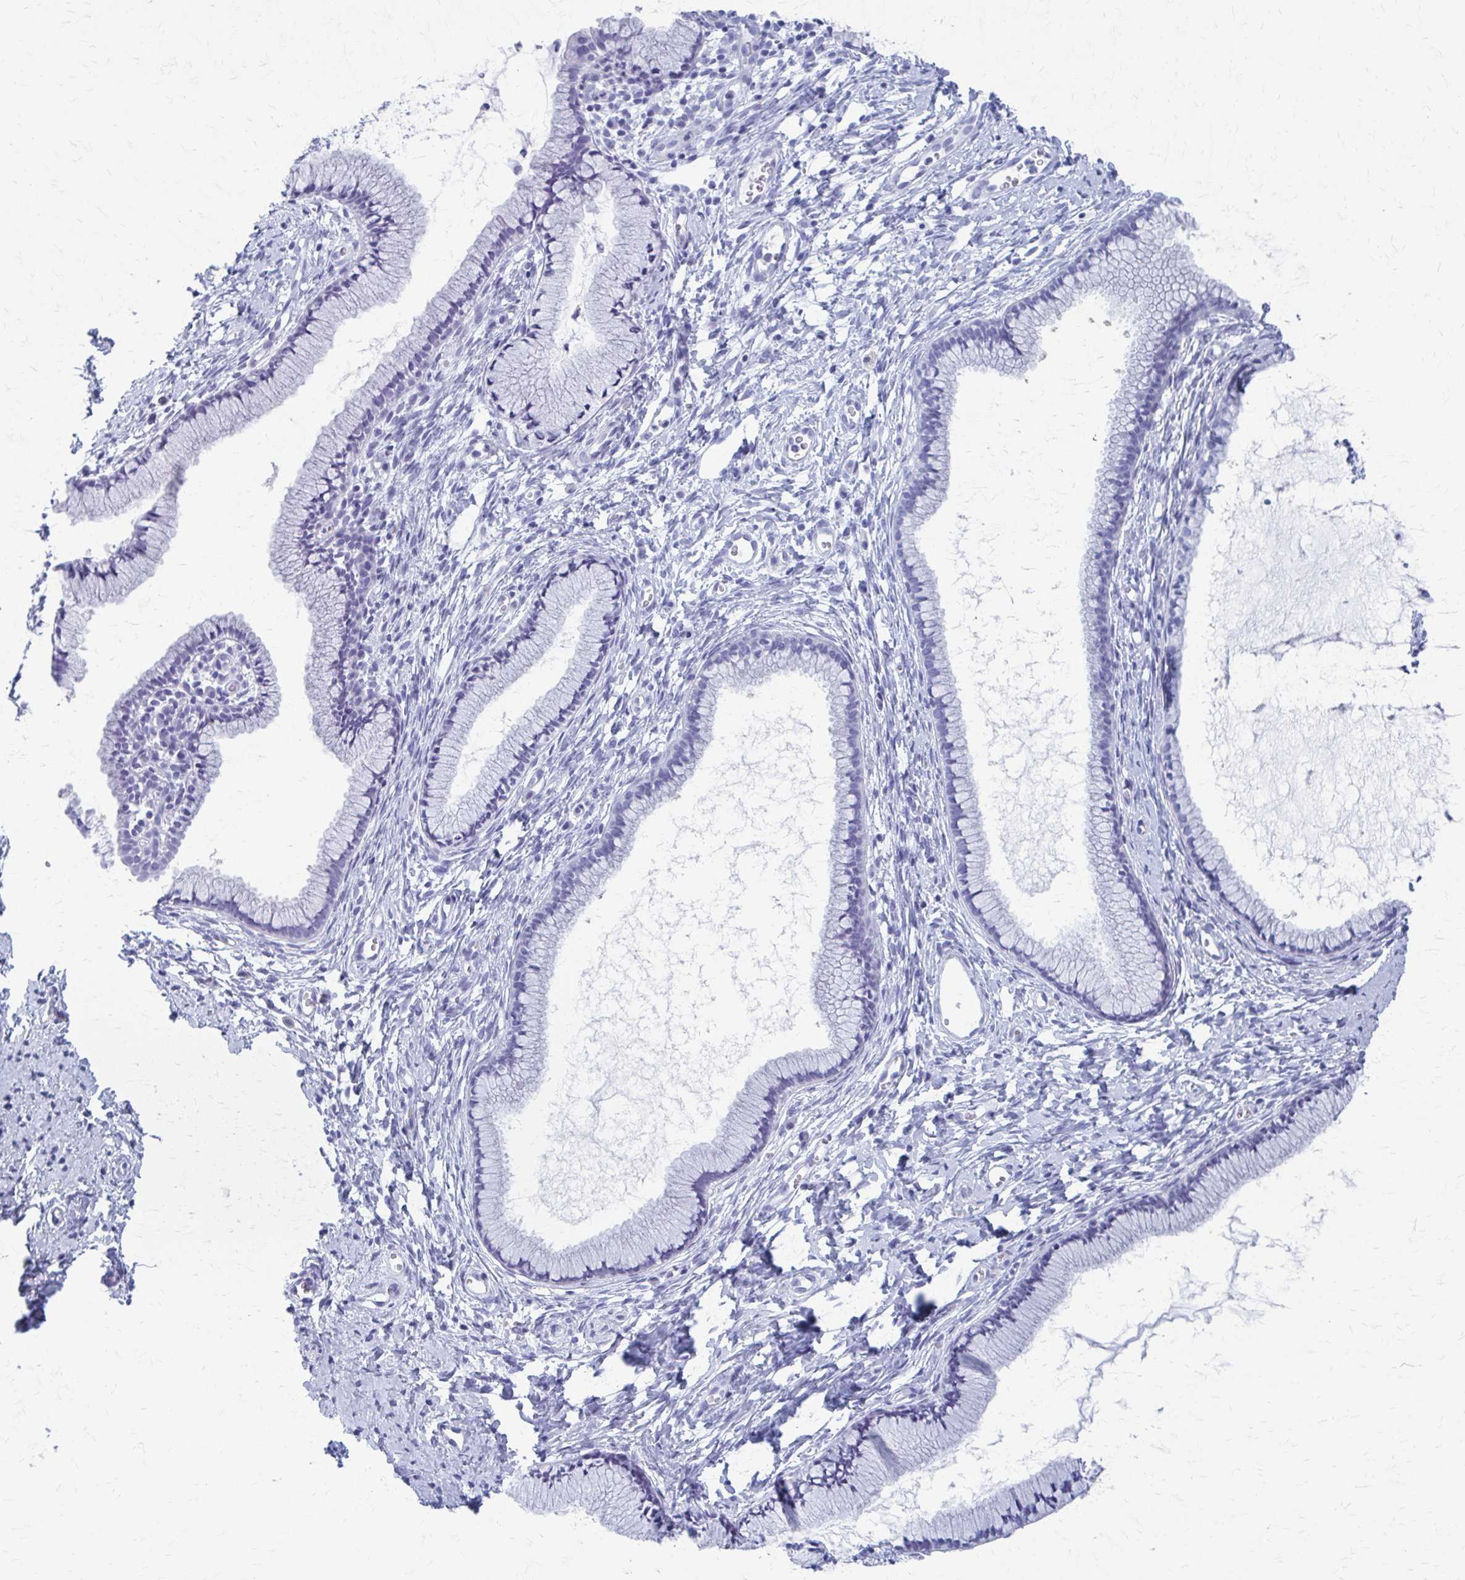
{"staining": {"intensity": "negative", "quantity": "none", "location": "none"}, "tissue": "cervix", "cell_type": "Glandular cells", "image_type": "normal", "snomed": [{"axis": "morphology", "description": "Normal tissue, NOS"}, {"axis": "topography", "description": "Cervix"}], "caption": "Immunohistochemistry (IHC) photomicrograph of benign human cervix stained for a protein (brown), which exhibits no staining in glandular cells. (DAB (3,3'-diaminobenzidine) immunohistochemistry (IHC) with hematoxylin counter stain).", "gene": "CELF5", "patient": {"sex": "female", "age": 40}}